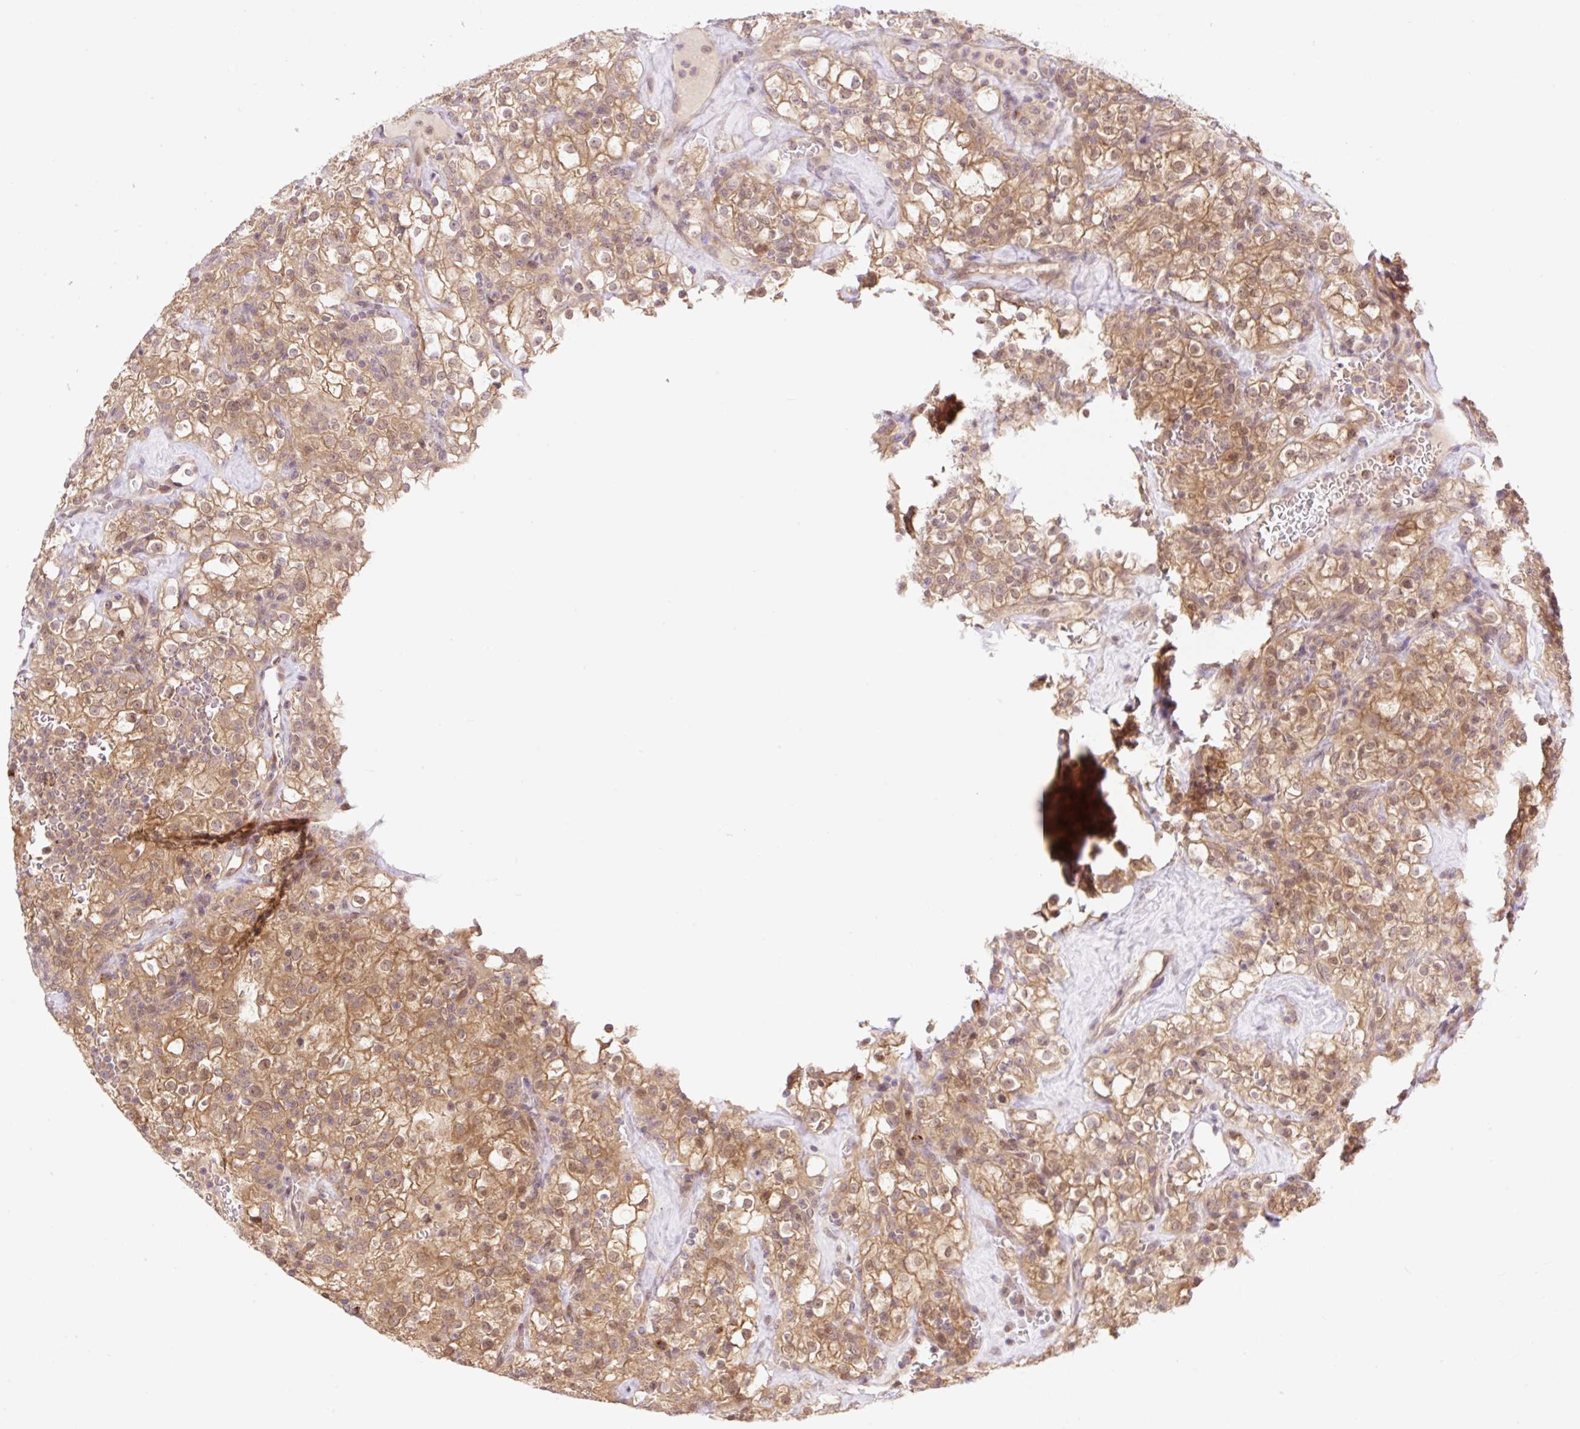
{"staining": {"intensity": "moderate", "quantity": ">75%", "location": "cytoplasmic/membranous,nuclear"}, "tissue": "renal cancer", "cell_type": "Tumor cells", "image_type": "cancer", "snomed": [{"axis": "morphology", "description": "Adenocarcinoma, NOS"}, {"axis": "topography", "description": "Kidney"}], "caption": "Approximately >75% of tumor cells in renal adenocarcinoma demonstrate moderate cytoplasmic/membranous and nuclear protein positivity as visualized by brown immunohistochemical staining.", "gene": "VPS25", "patient": {"sex": "female", "age": 74}}